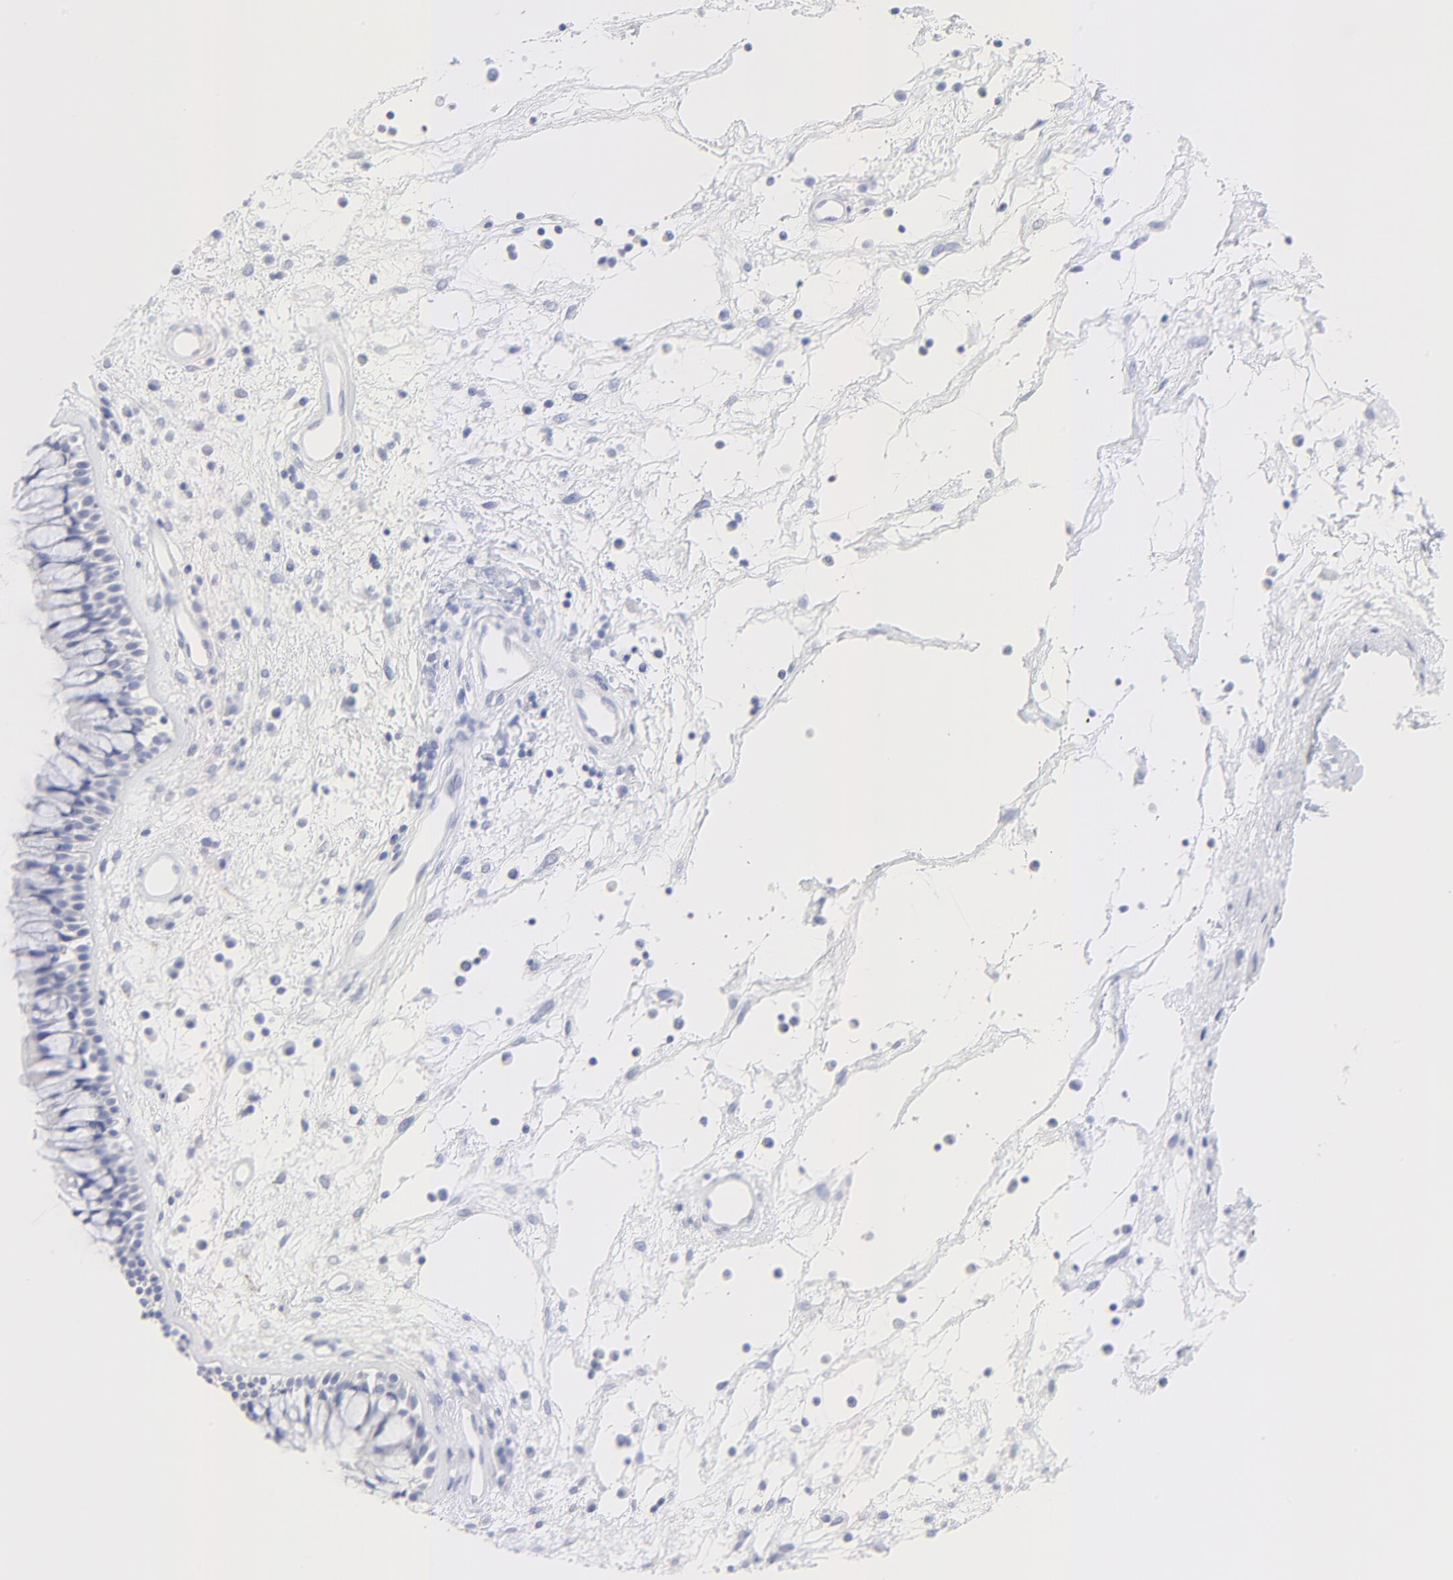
{"staining": {"intensity": "negative", "quantity": "none", "location": "none"}, "tissue": "nasopharynx", "cell_type": "Respiratory epithelial cells", "image_type": "normal", "snomed": [{"axis": "morphology", "description": "Normal tissue, NOS"}, {"axis": "morphology", "description": "Inflammation, NOS"}, {"axis": "topography", "description": "Nasopharynx"}], "caption": "Nasopharynx stained for a protein using immunohistochemistry displays no positivity respiratory epithelial cells.", "gene": "PSD3", "patient": {"sex": "male", "age": 48}}